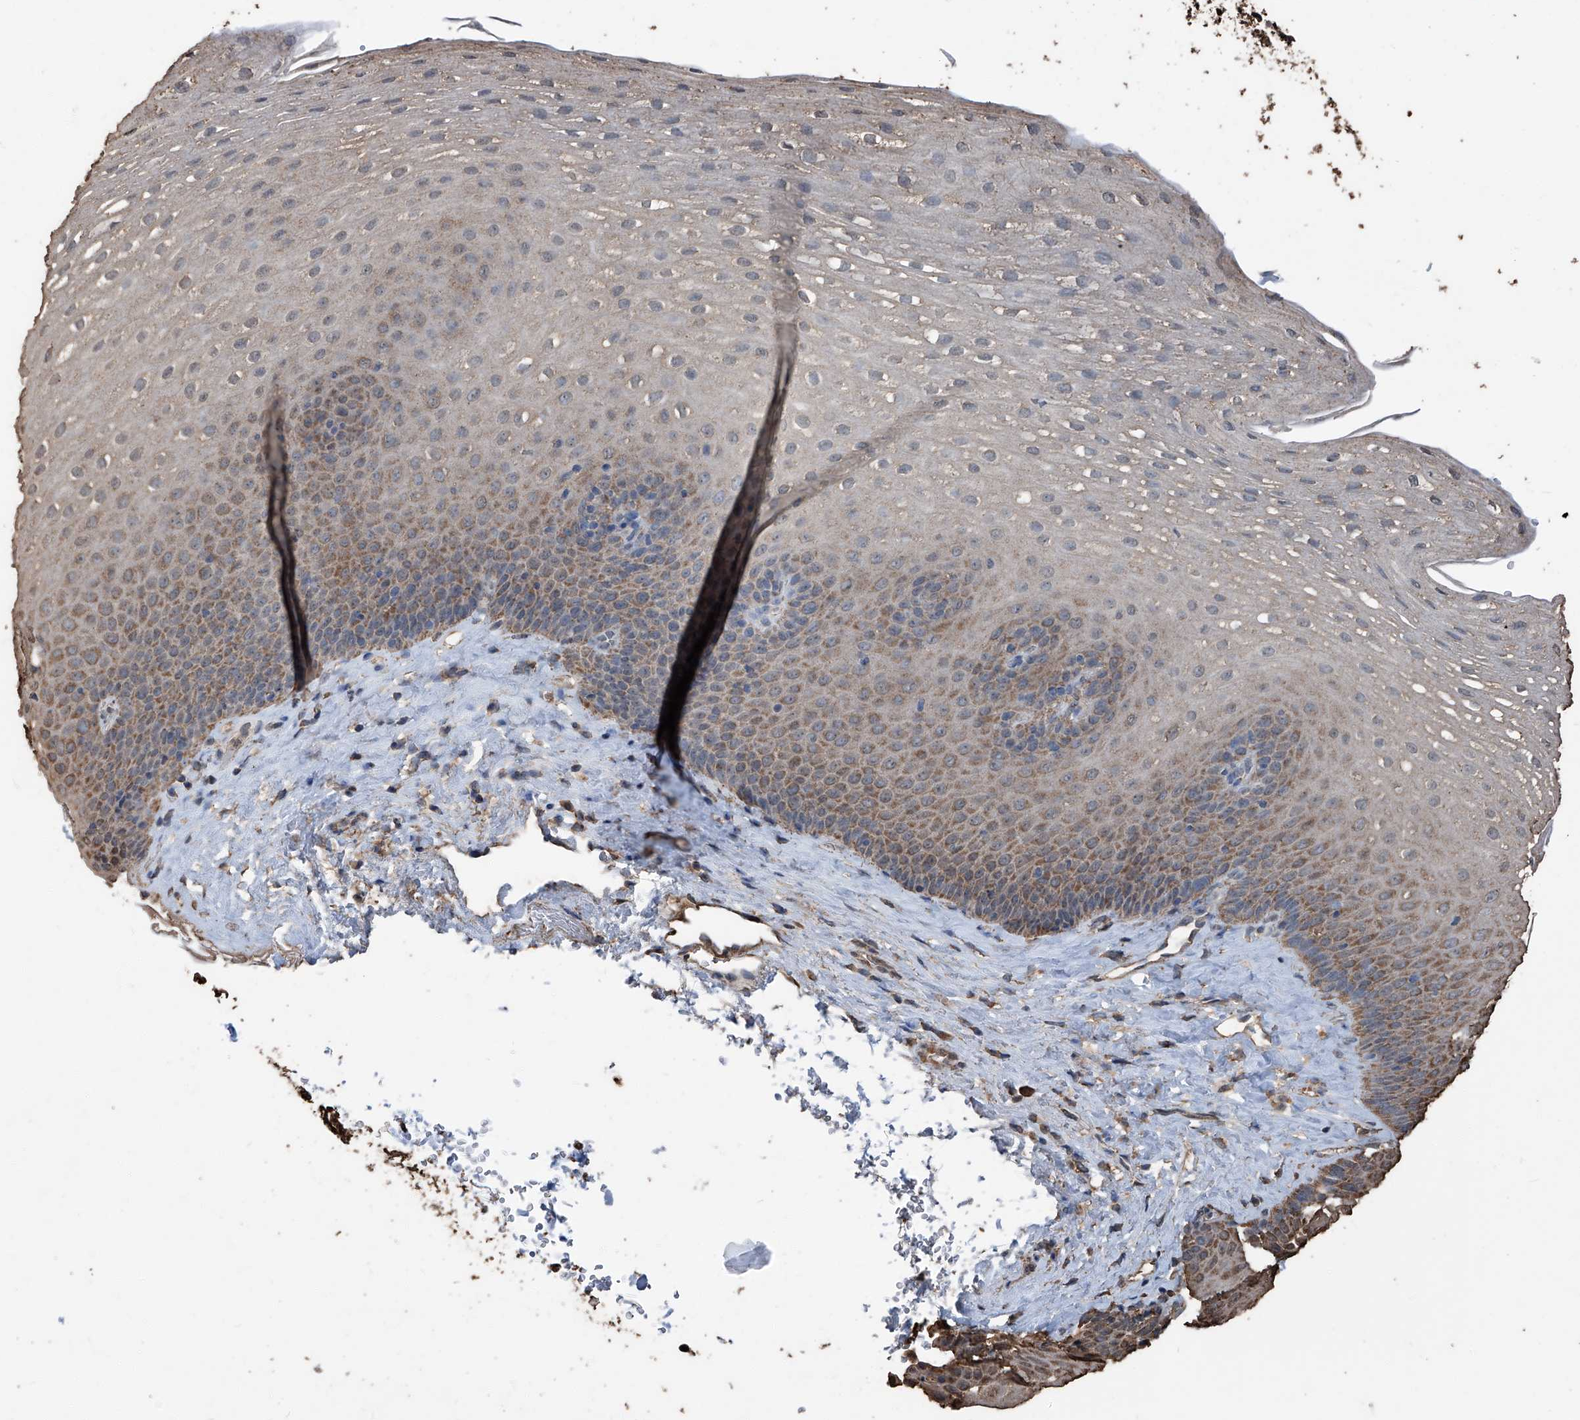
{"staining": {"intensity": "moderate", "quantity": ">75%", "location": "cytoplasmic/membranous"}, "tissue": "esophagus", "cell_type": "Squamous epithelial cells", "image_type": "normal", "snomed": [{"axis": "morphology", "description": "Normal tissue, NOS"}, {"axis": "topography", "description": "Esophagus"}], "caption": "Immunohistochemical staining of unremarkable esophagus demonstrates medium levels of moderate cytoplasmic/membranous staining in about >75% of squamous epithelial cells.", "gene": "STARD7", "patient": {"sex": "female", "age": 66}}